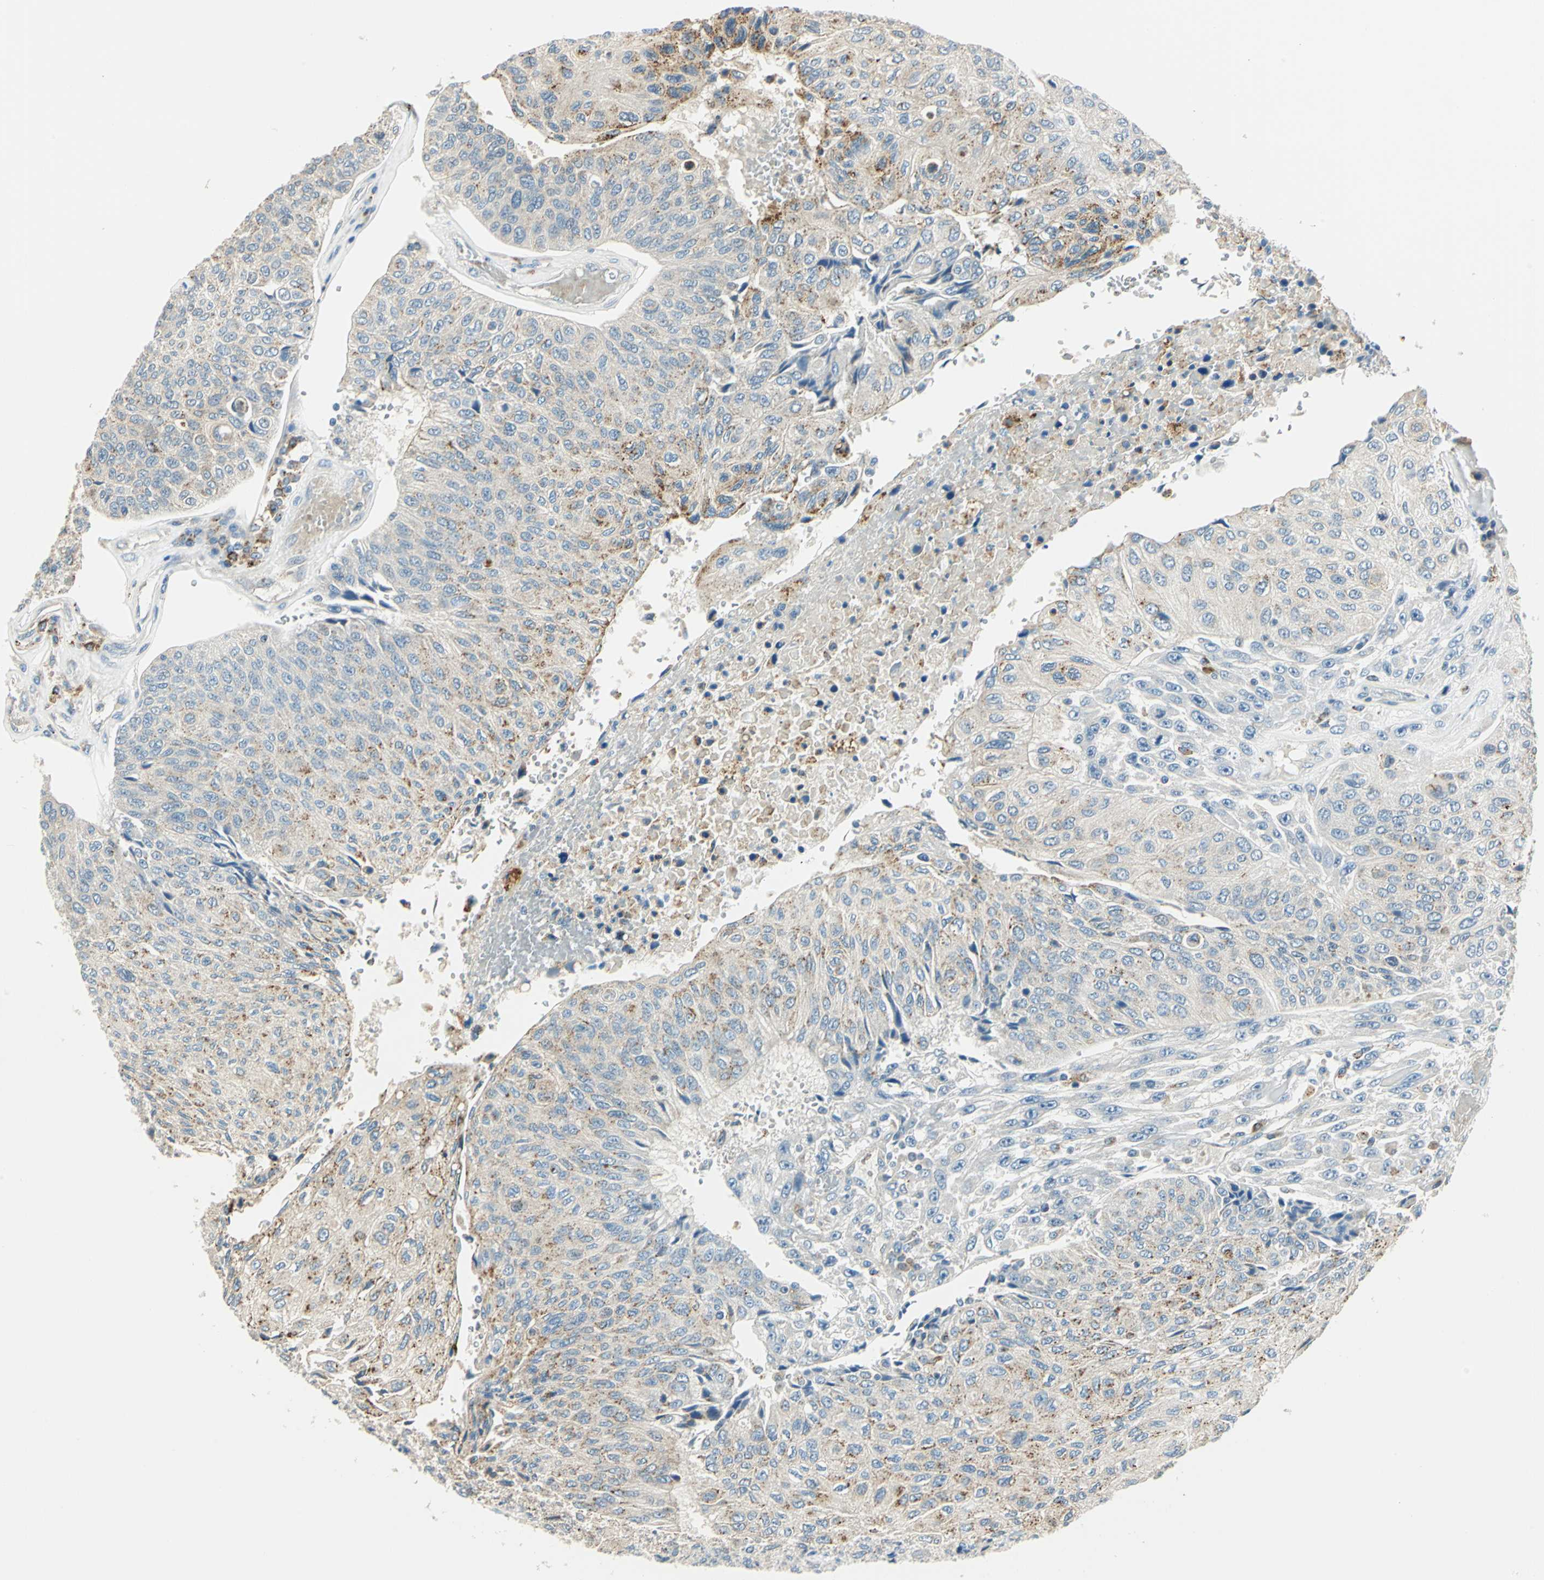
{"staining": {"intensity": "weak", "quantity": "<25%", "location": "cytoplasmic/membranous"}, "tissue": "urothelial cancer", "cell_type": "Tumor cells", "image_type": "cancer", "snomed": [{"axis": "morphology", "description": "Urothelial carcinoma, High grade"}, {"axis": "topography", "description": "Urinary bladder"}], "caption": "An image of urothelial cancer stained for a protein shows no brown staining in tumor cells.", "gene": "NIT1", "patient": {"sex": "male", "age": 66}}